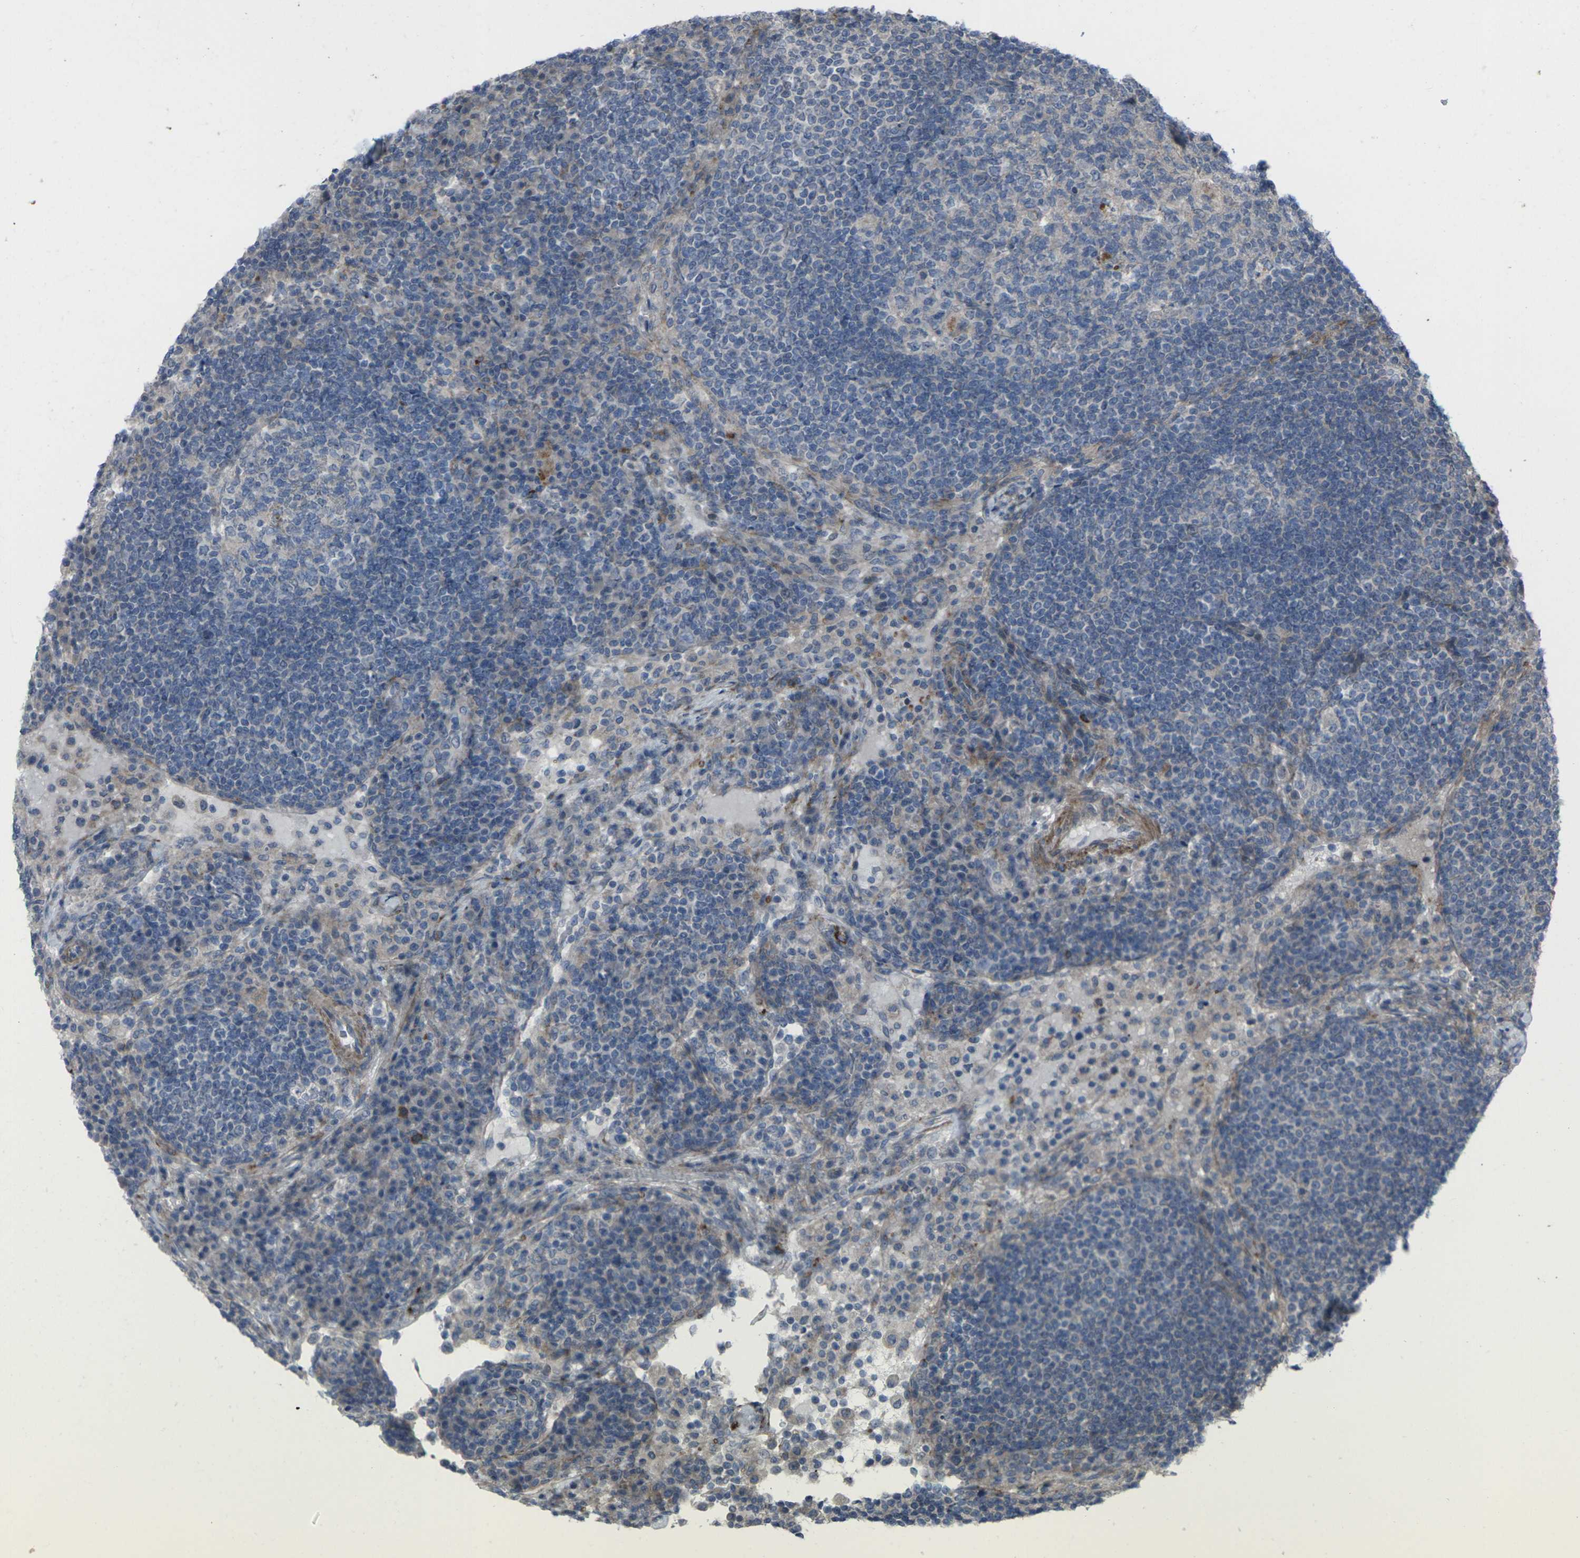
{"staining": {"intensity": "negative", "quantity": "none", "location": "none"}, "tissue": "lymph node", "cell_type": "Germinal center cells", "image_type": "normal", "snomed": [{"axis": "morphology", "description": "Normal tissue, NOS"}, {"axis": "topography", "description": "Lymph node"}], "caption": "Immunohistochemistry of benign lymph node displays no staining in germinal center cells.", "gene": "CCR10", "patient": {"sex": "female", "age": 53}}